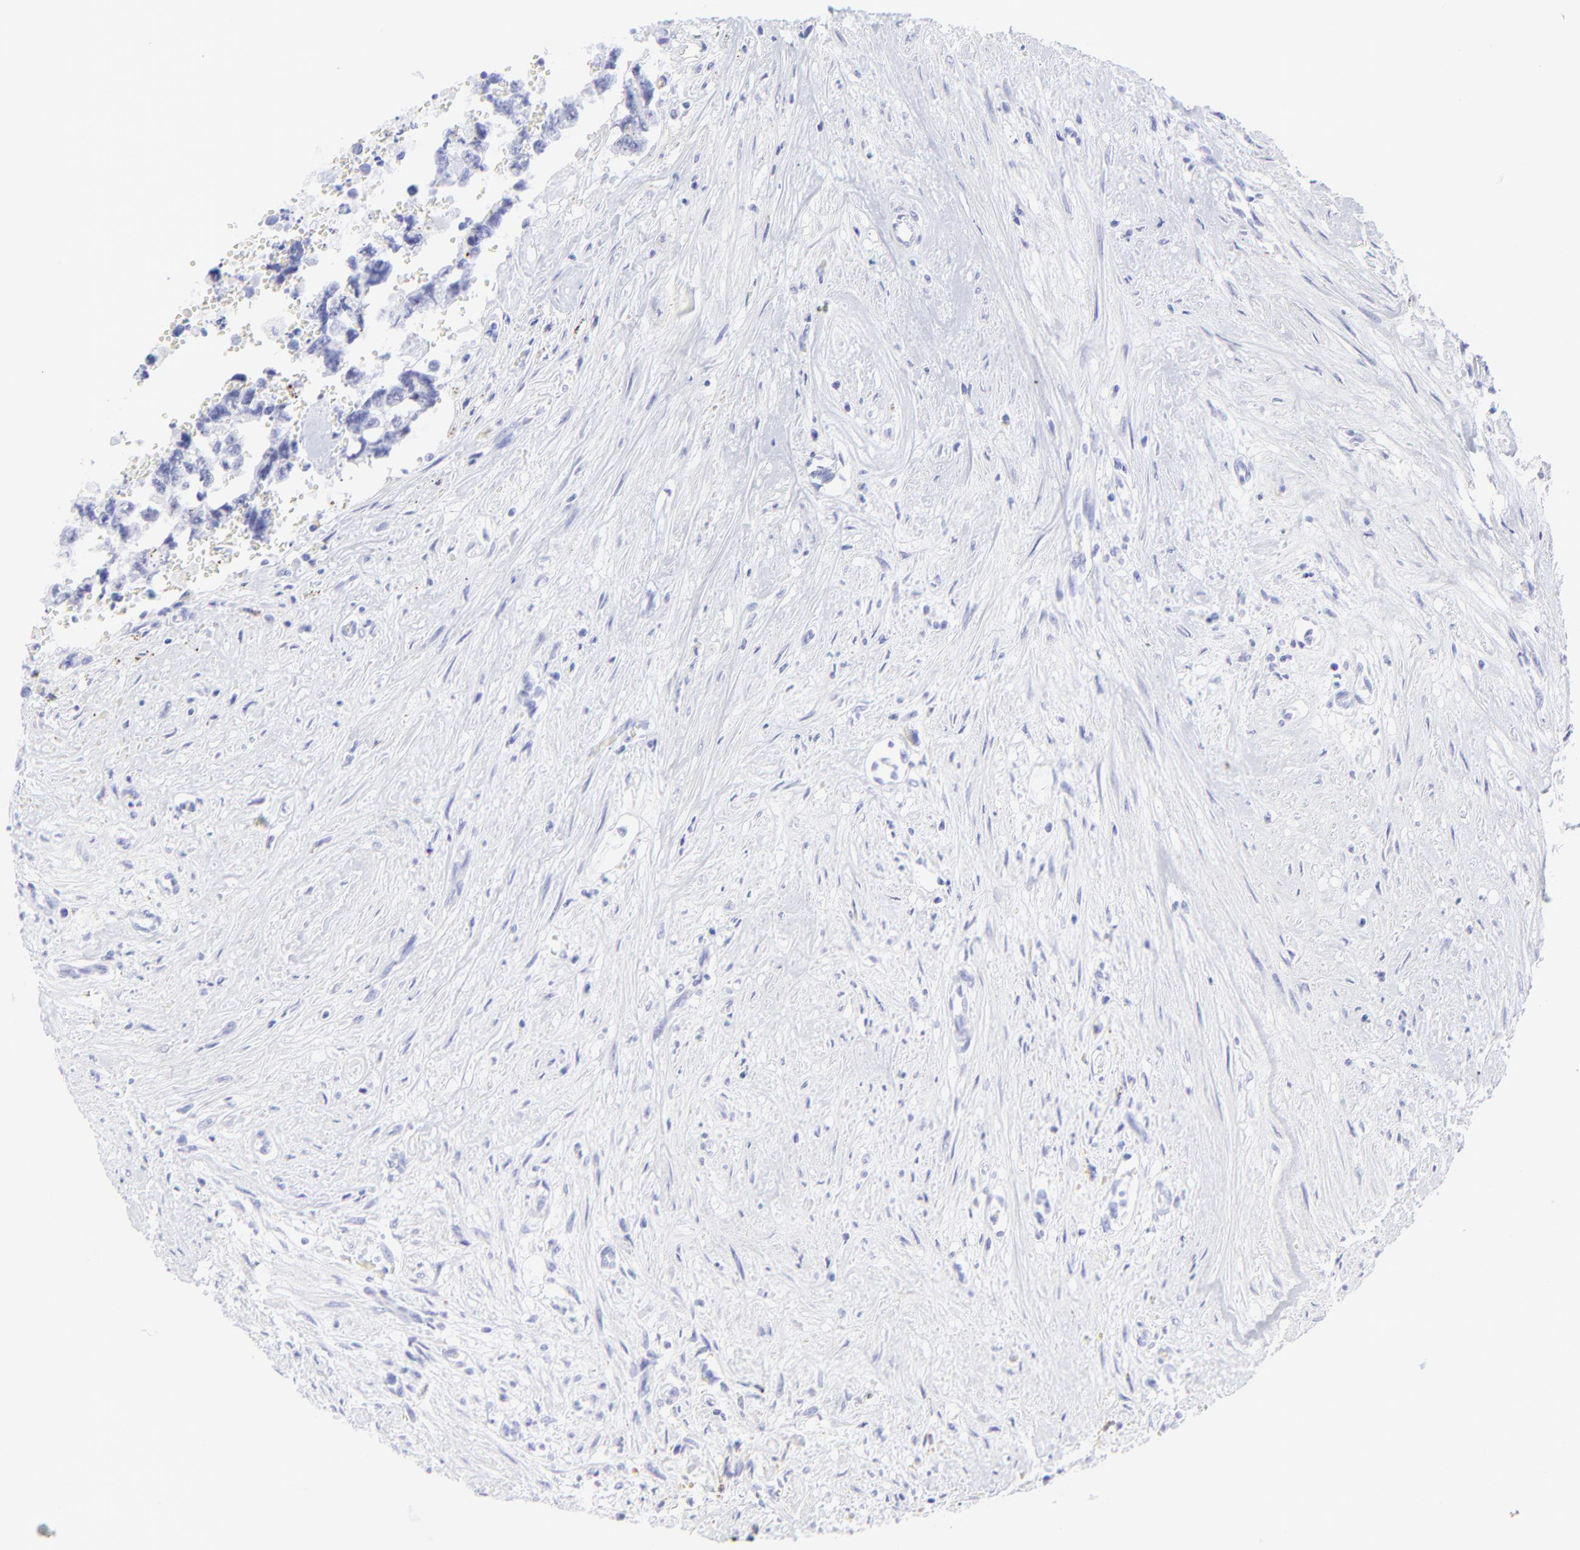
{"staining": {"intensity": "negative", "quantity": "none", "location": "none"}, "tissue": "testis cancer", "cell_type": "Tumor cells", "image_type": "cancer", "snomed": [{"axis": "morphology", "description": "Carcinoma, Embryonal, NOS"}, {"axis": "topography", "description": "Testis"}], "caption": "Tumor cells show no significant protein positivity in embryonal carcinoma (testis).", "gene": "KLF4", "patient": {"sex": "male", "age": 31}}